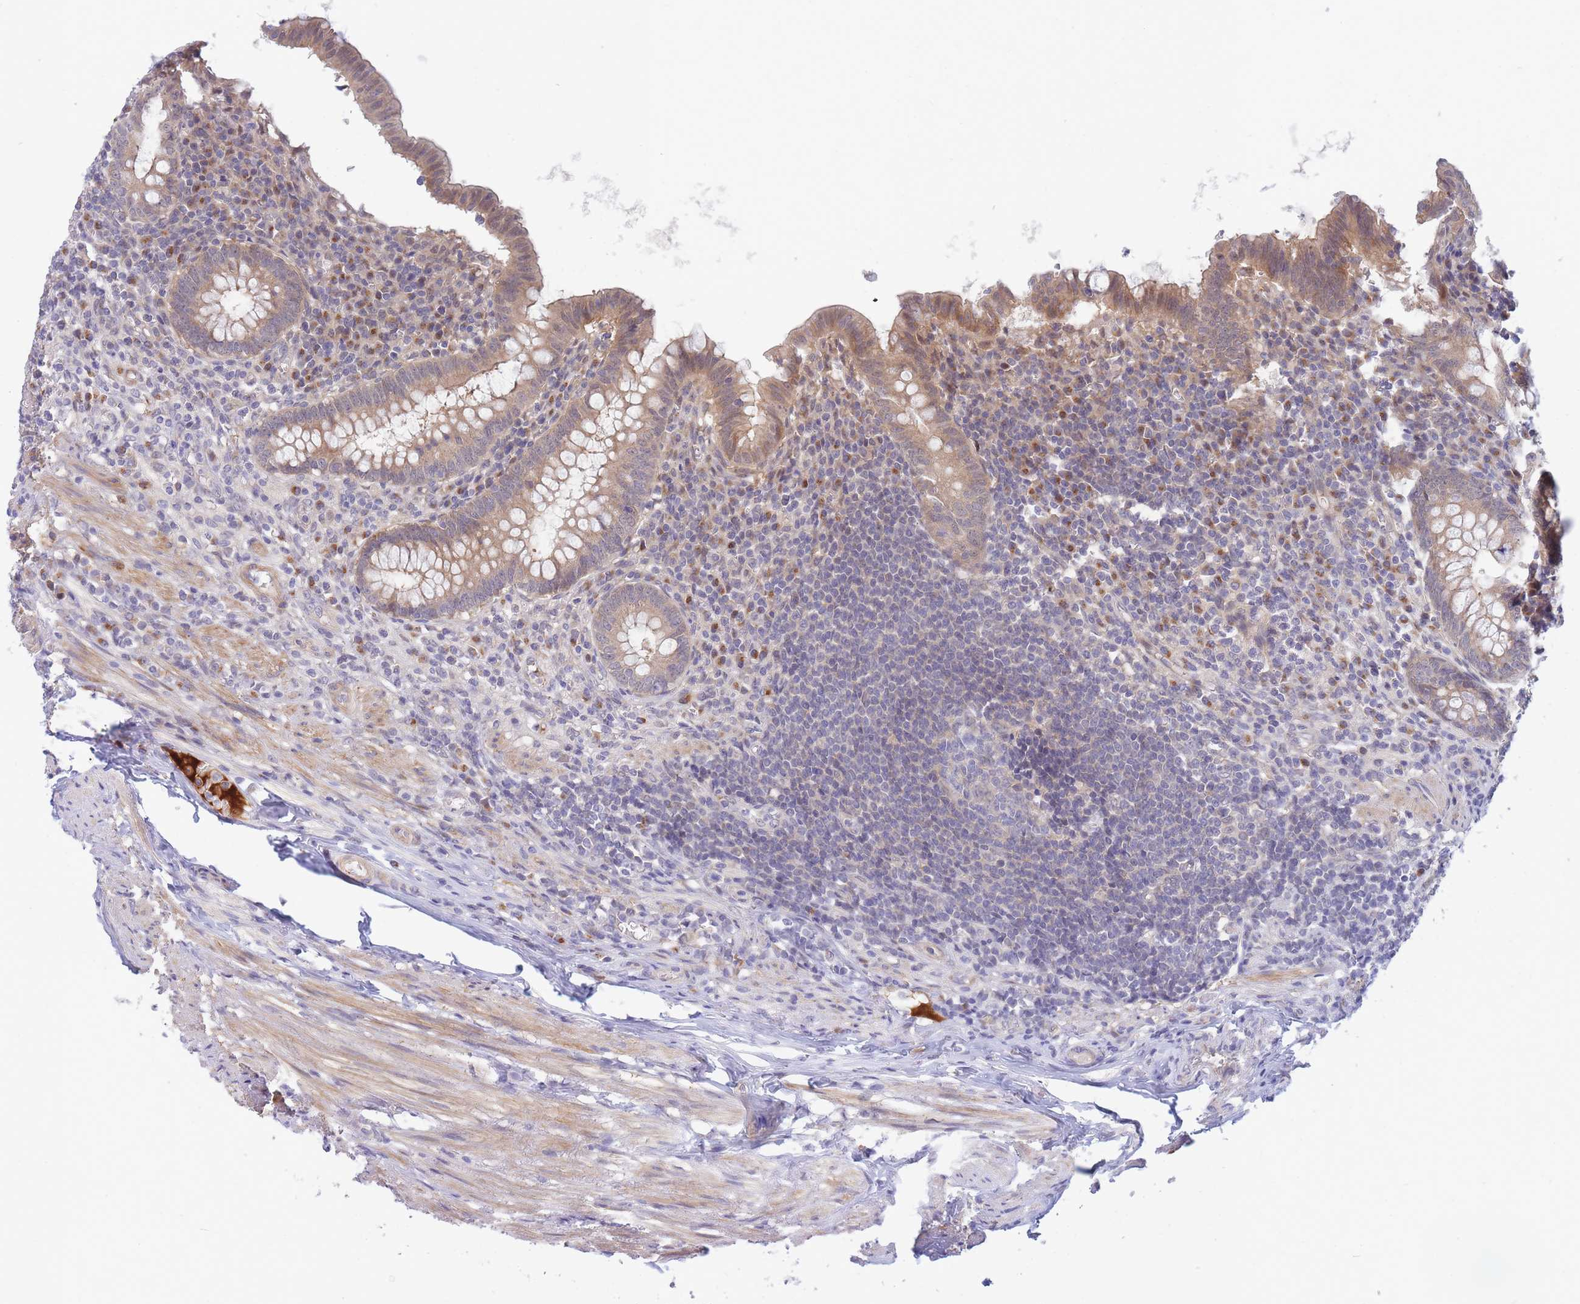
{"staining": {"intensity": "weak", "quantity": "25%-75%", "location": "cytoplasmic/membranous"}, "tissue": "appendix", "cell_type": "Glandular cells", "image_type": "normal", "snomed": [{"axis": "morphology", "description": "Normal tissue, NOS"}, {"axis": "topography", "description": "Appendix"}], "caption": "IHC (DAB) staining of benign human appendix shows weak cytoplasmic/membranous protein staining in about 25%-75% of glandular cells.", "gene": "APOL4", "patient": {"sex": "male", "age": 83}}